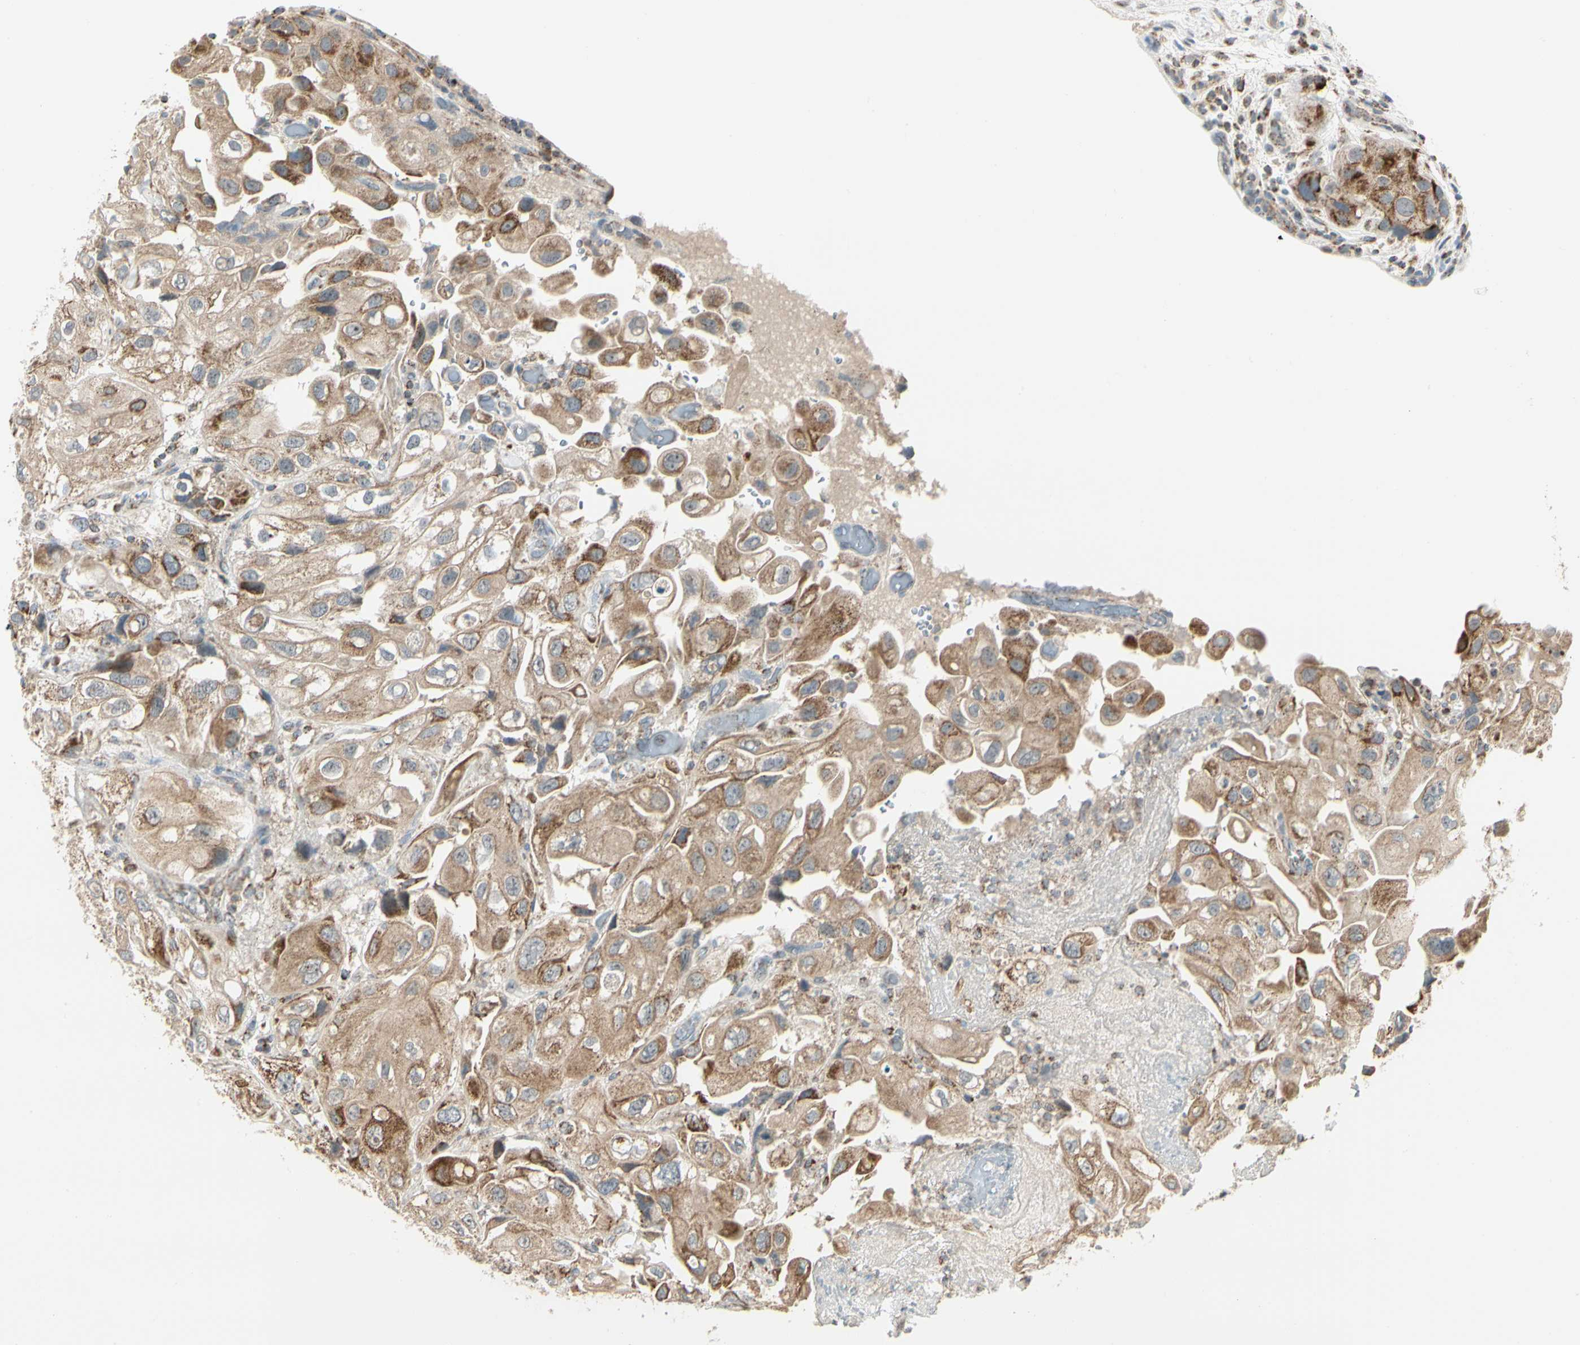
{"staining": {"intensity": "moderate", "quantity": ">75%", "location": "cytoplasmic/membranous"}, "tissue": "urothelial cancer", "cell_type": "Tumor cells", "image_type": "cancer", "snomed": [{"axis": "morphology", "description": "Urothelial carcinoma, High grade"}, {"axis": "topography", "description": "Urinary bladder"}], "caption": "Immunohistochemical staining of urothelial cancer shows moderate cytoplasmic/membranous protein positivity in approximately >75% of tumor cells.", "gene": "ANKS6", "patient": {"sex": "female", "age": 64}}